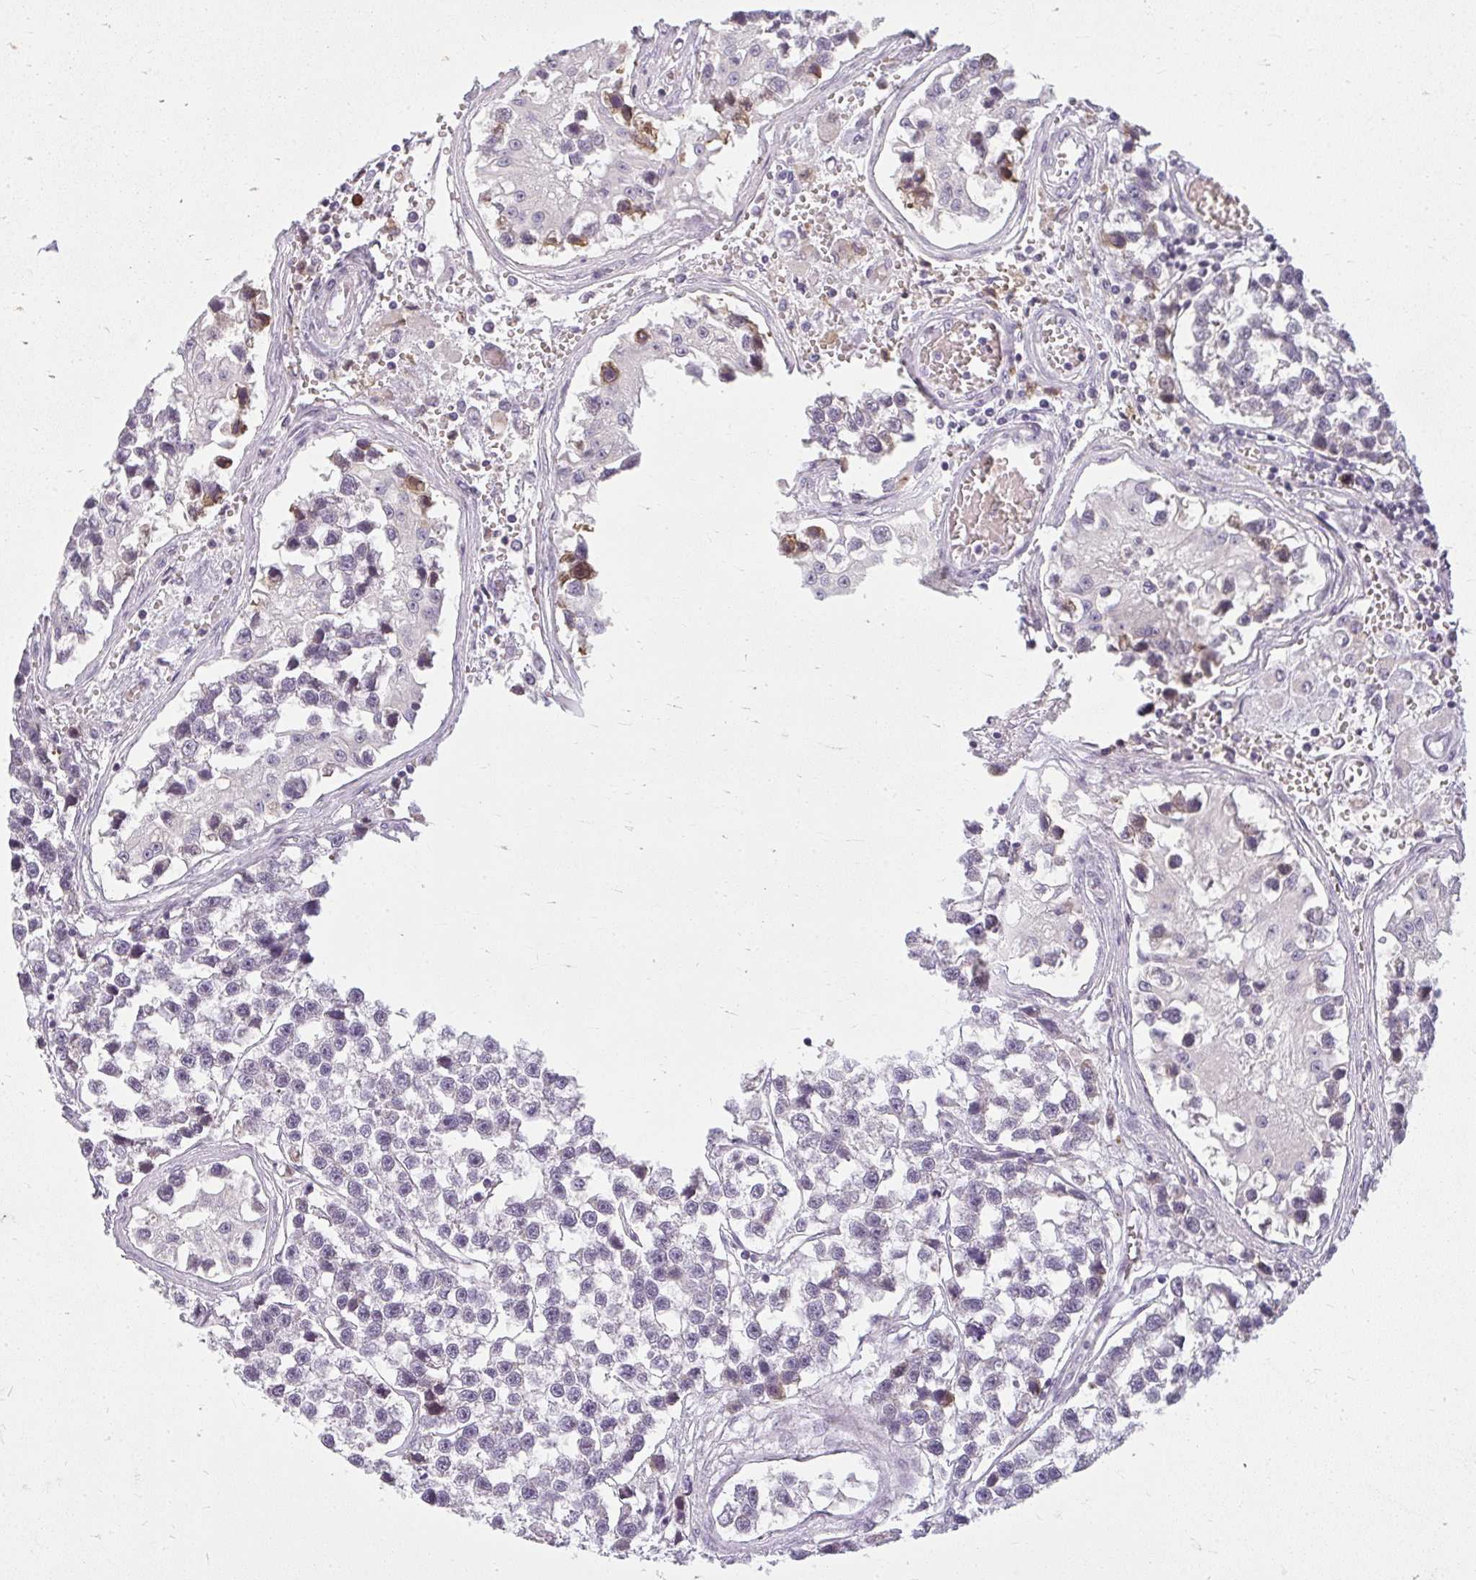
{"staining": {"intensity": "negative", "quantity": "none", "location": "none"}, "tissue": "testis cancer", "cell_type": "Tumor cells", "image_type": "cancer", "snomed": [{"axis": "morphology", "description": "Seminoma, NOS"}, {"axis": "topography", "description": "Testis"}], "caption": "Tumor cells are negative for protein expression in human testis seminoma.", "gene": "ZFYVE26", "patient": {"sex": "male", "age": 26}}